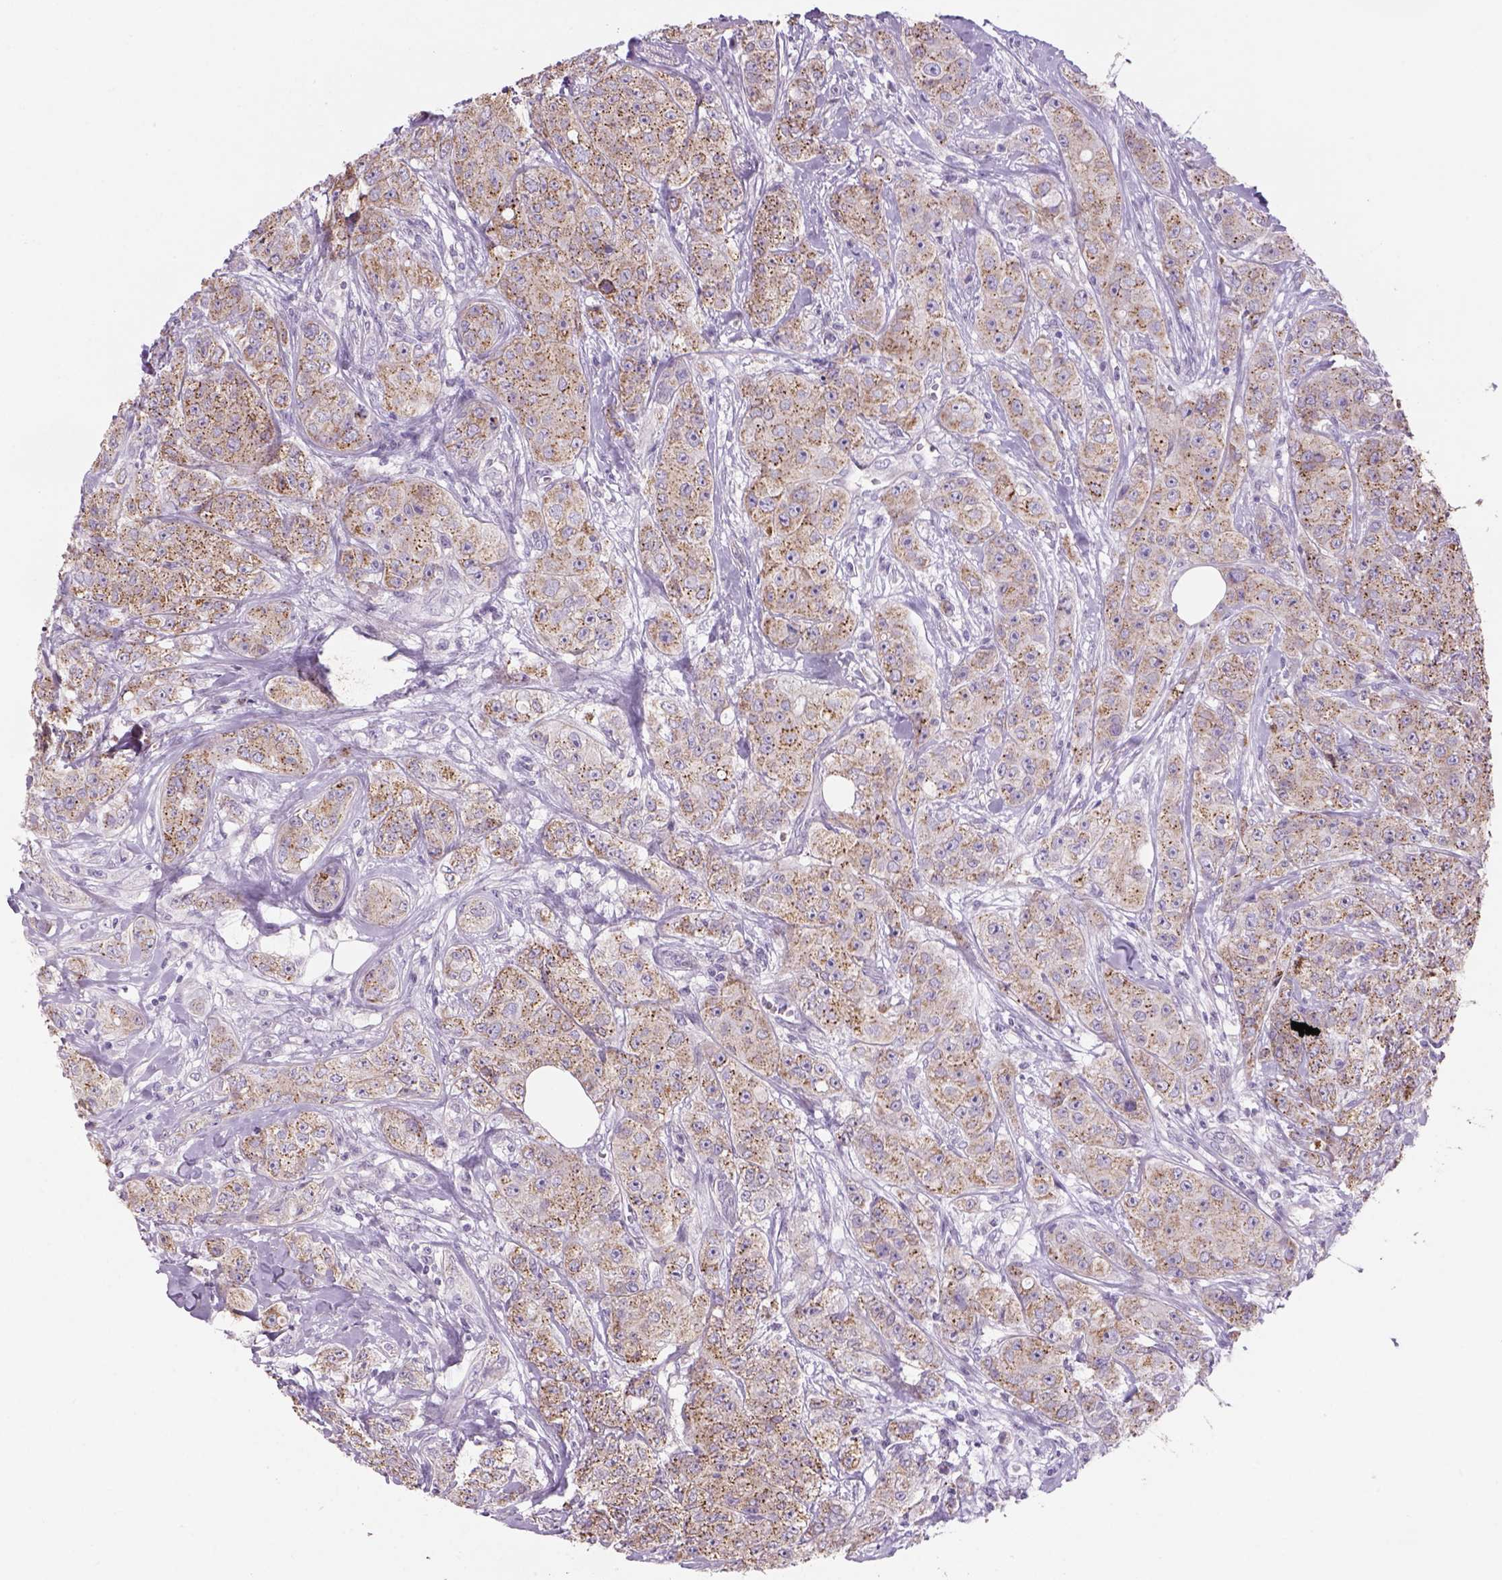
{"staining": {"intensity": "moderate", "quantity": ">75%", "location": "cytoplasmic/membranous"}, "tissue": "breast cancer", "cell_type": "Tumor cells", "image_type": "cancer", "snomed": [{"axis": "morphology", "description": "Duct carcinoma"}, {"axis": "topography", "description": "Breast"}], "caption": "A brown stain highlights moderate cytoplasmic/membranous positivity of a protein in breast intraductal carcinoma tumor cells.", "gene": "ADGRV1", "patient": {"sex": "female", "age": 43}}